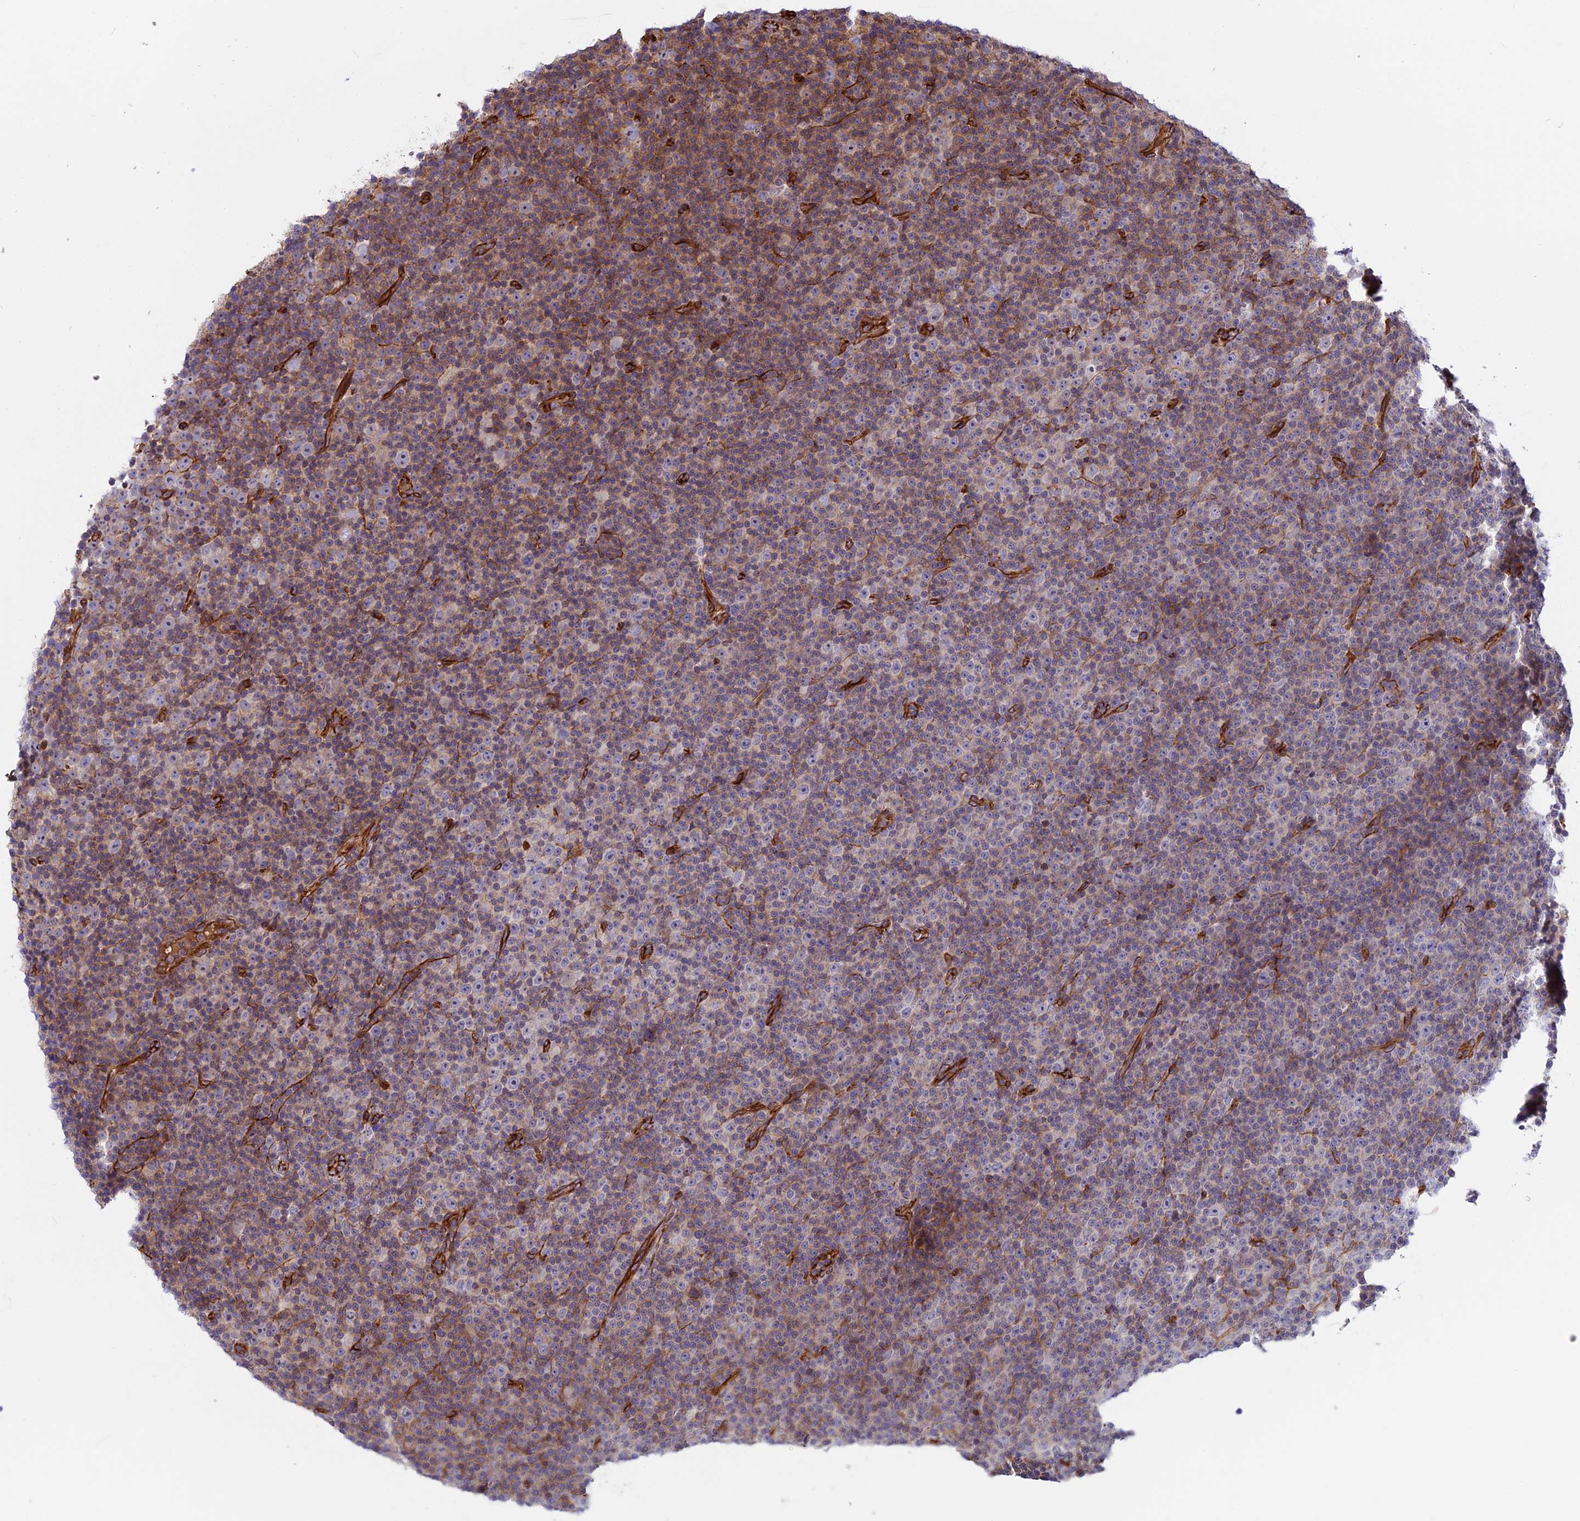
{"staining": {"intensity": "negative", "quantity": "none", "location": "none"}, "tissue": "lymphoma", "cell_type": "Tumor cells", "image_type": "cancer", "snomed": [{"axis": "morphology", "description": "Malignant lymphoma, non-Hodgkin's type, Low grade"}, {"axis": "topography", "description": "Lymph node"}], "caption": "Tumor cells are negative for protein expression in human lymphoma.", "gene": "CNBD2", "patient": {"sex": "female", "age": 67}}